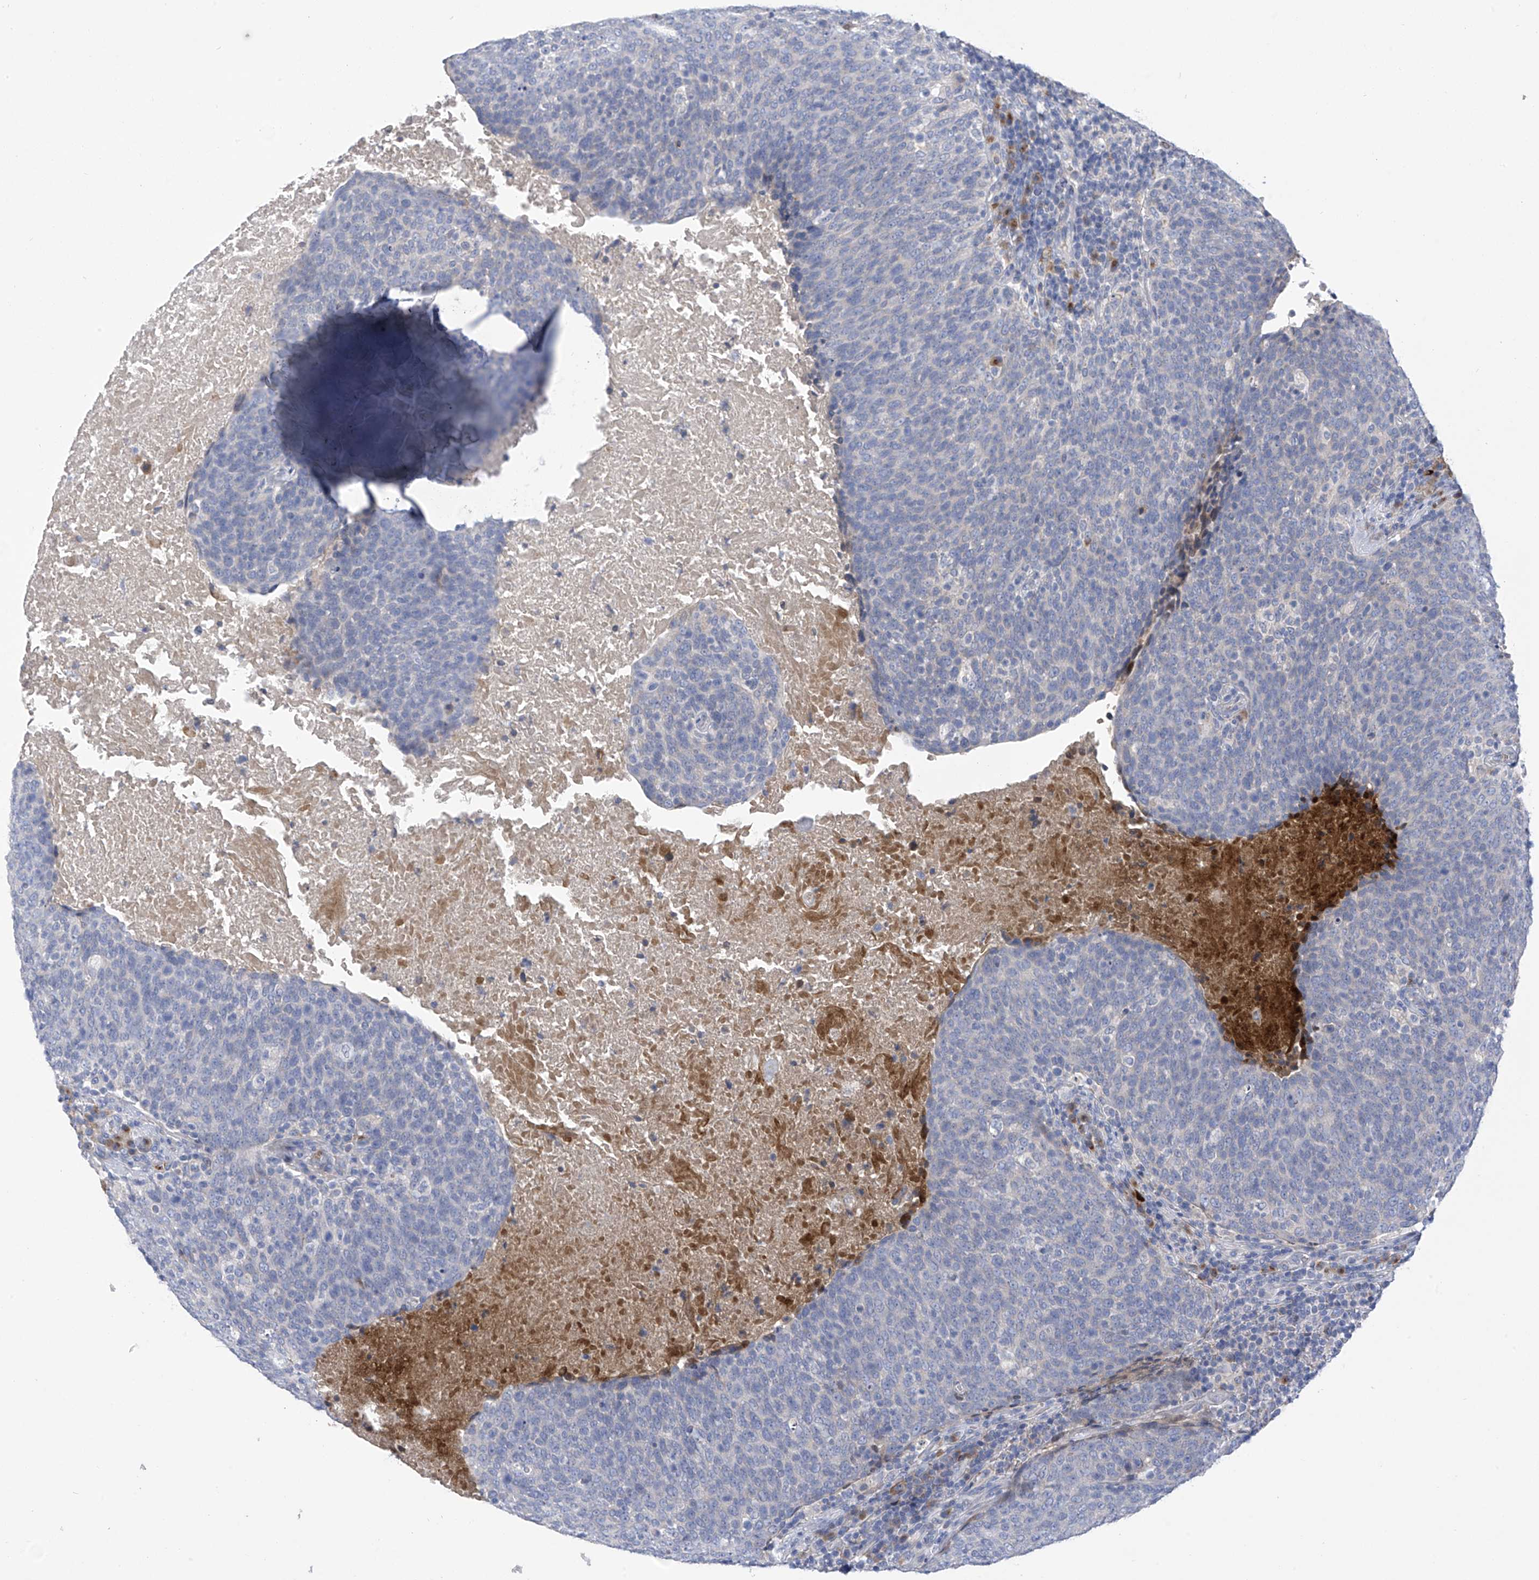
{"staining": {"intensity": "negative", "quantity": "none", "location": "none"}, "tissue": "head and neck cancer", "cell_type": "Tumor cells", "image_type": "cancer", "snomed": [{"axis": "morphology", "description": "Squamous cell carcinoma, NOS"}, {"axis": "morphology", "description": "Squamous cell carcinoma, metastatic, NOS"}, {"axis": "topography", "description": "Lymph node"}, {"axis": "topography", "description": "Head-Neck"}], "caption": "DAB immunohistochemical staining of human head and neck cancer shows no significant expression in tumor cells.", "gene": "SLCO4A1", "patient": {"sex": "male", "age": 62}}